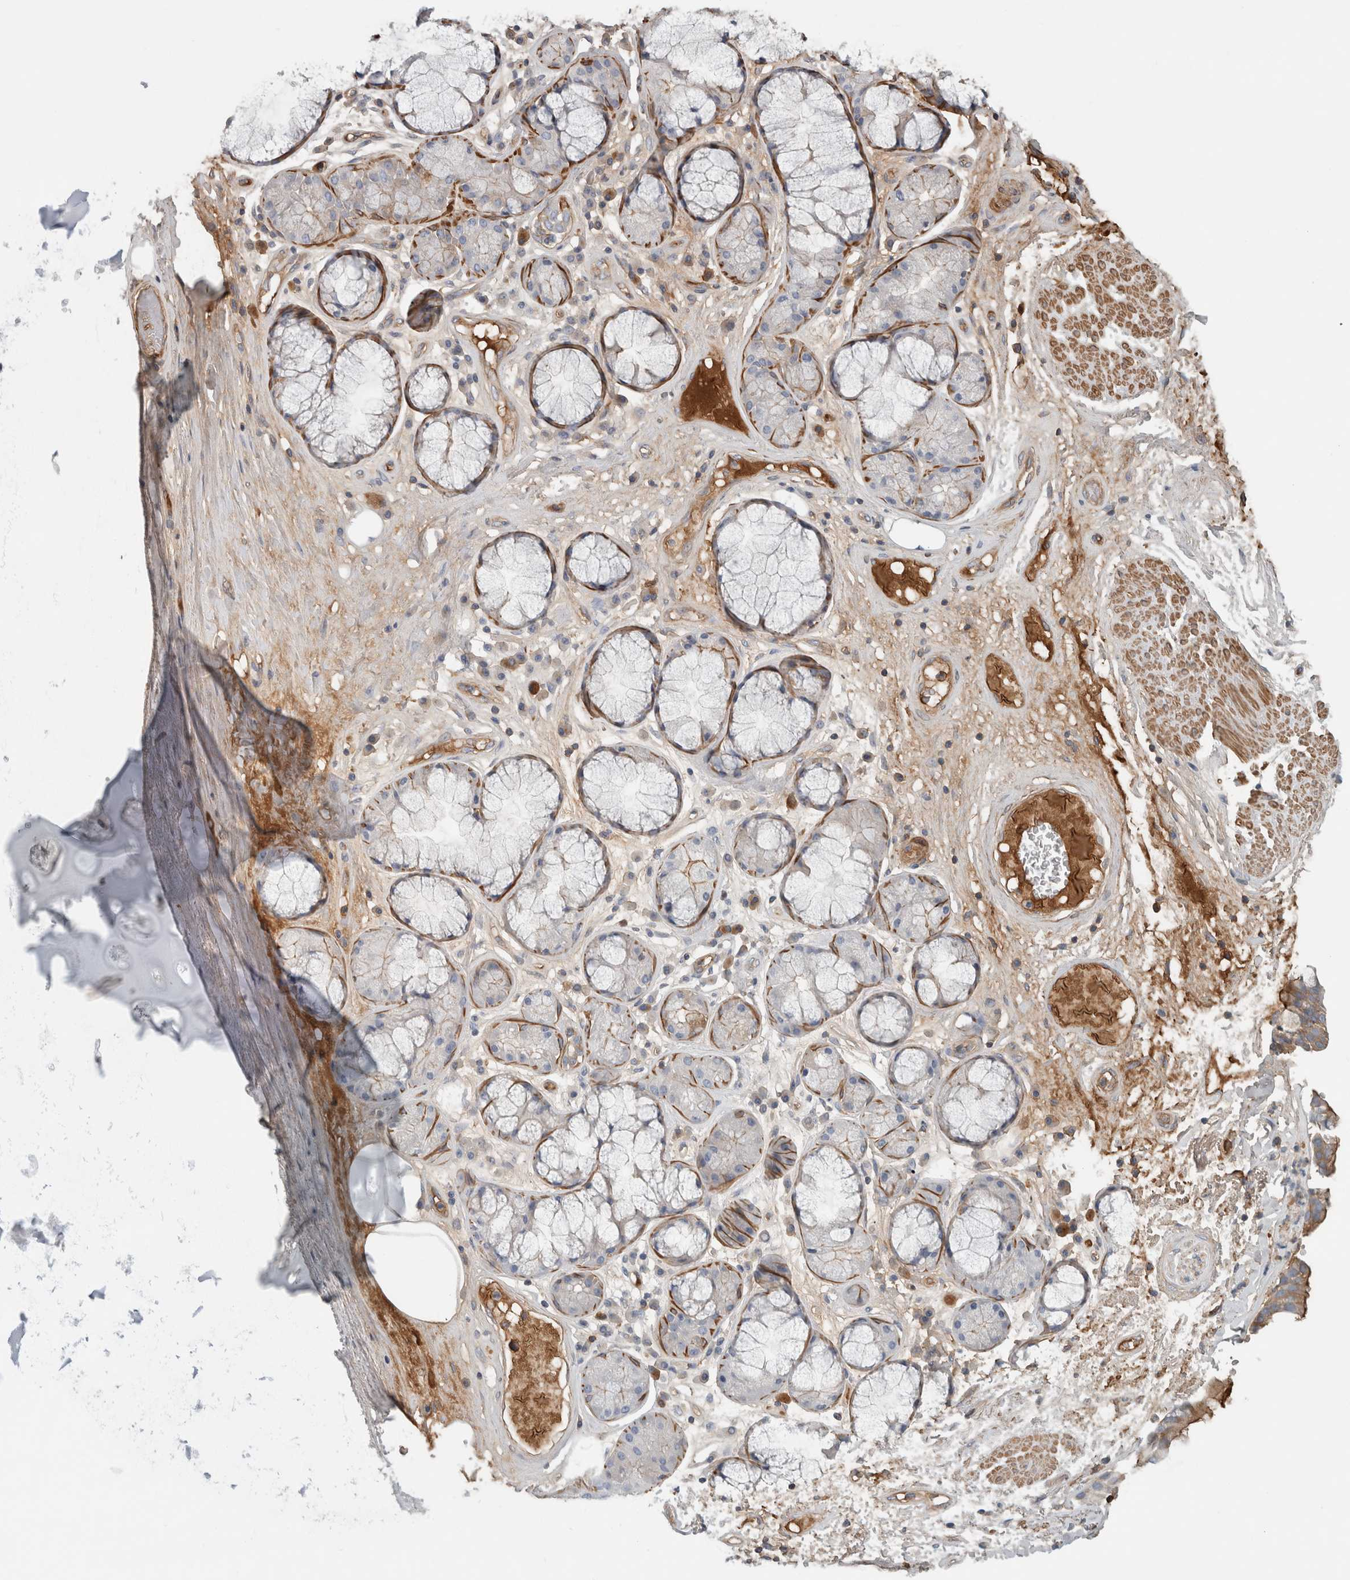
{"staining": {"intensity": "weak", "quantity": "<25%", "location": "cytoplasmic/membranous"}, "tissue": "adipose tissue", "cell_type": "Adipocytes", "image_type": "normal", "snomed": [{"axis": "morphology", "description": "Normal tissue, NOS"}, {"axis": "topography", "description": "Bronchus"}], "caption": "Protein analysis of normal adipose tissue reveals no significant positivity in adipocytes. Brightfield microscopy of IHC stained with DAB (3,3'-diaminobenzidine) (brown) and hematoxylin (blue), captured at high magnification.", "gene": "CFI", "patient": {"sex": "male", "age": 66}}